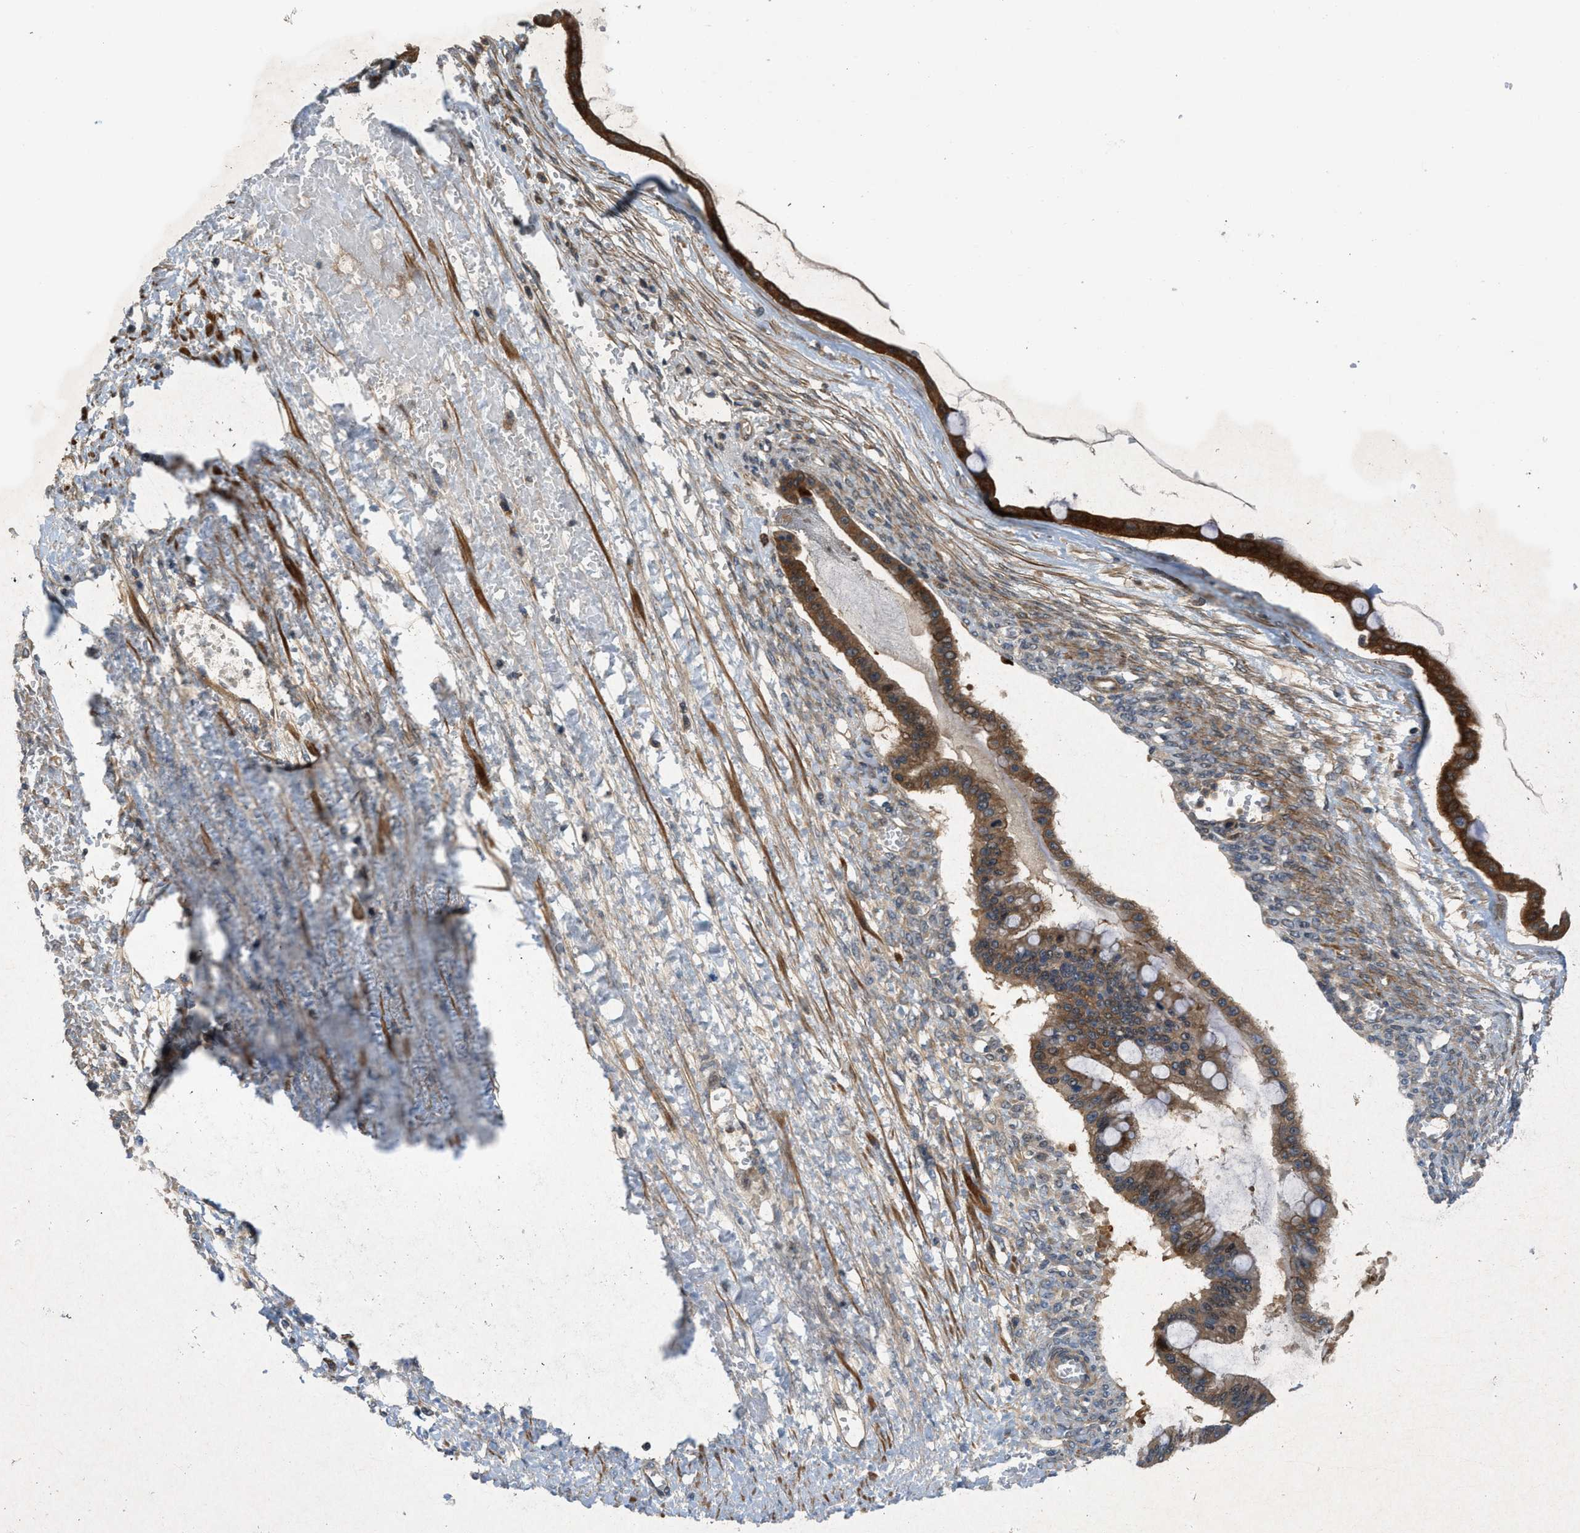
{"staining": {"intensity": "moderate", "quantity": ">75%", "location": "cytoplasmic/membranous"}, "tissue": "ovarian cancer", "cell_type": "Tumor cells", "image_type": "cancer", "snomed": [{"axis": "morphology", "description": "Cystadenocarcinoma, mucinous, NOS"}, {"axis": "topography", "description": "Ovary"}], "caption": "IHC of mucinous cystadenocarcinoma (ovarian) exhibits medium levels of moderate cytoplasmic/membranous positivity in approximately >75% of tumor cells. Using DAB (brown) and hematoxylin (blue) stains, captured at high magnification using brightfield microscopy.", "gene": "GPR31", "patient": {"sex": "female", "age": 73}}